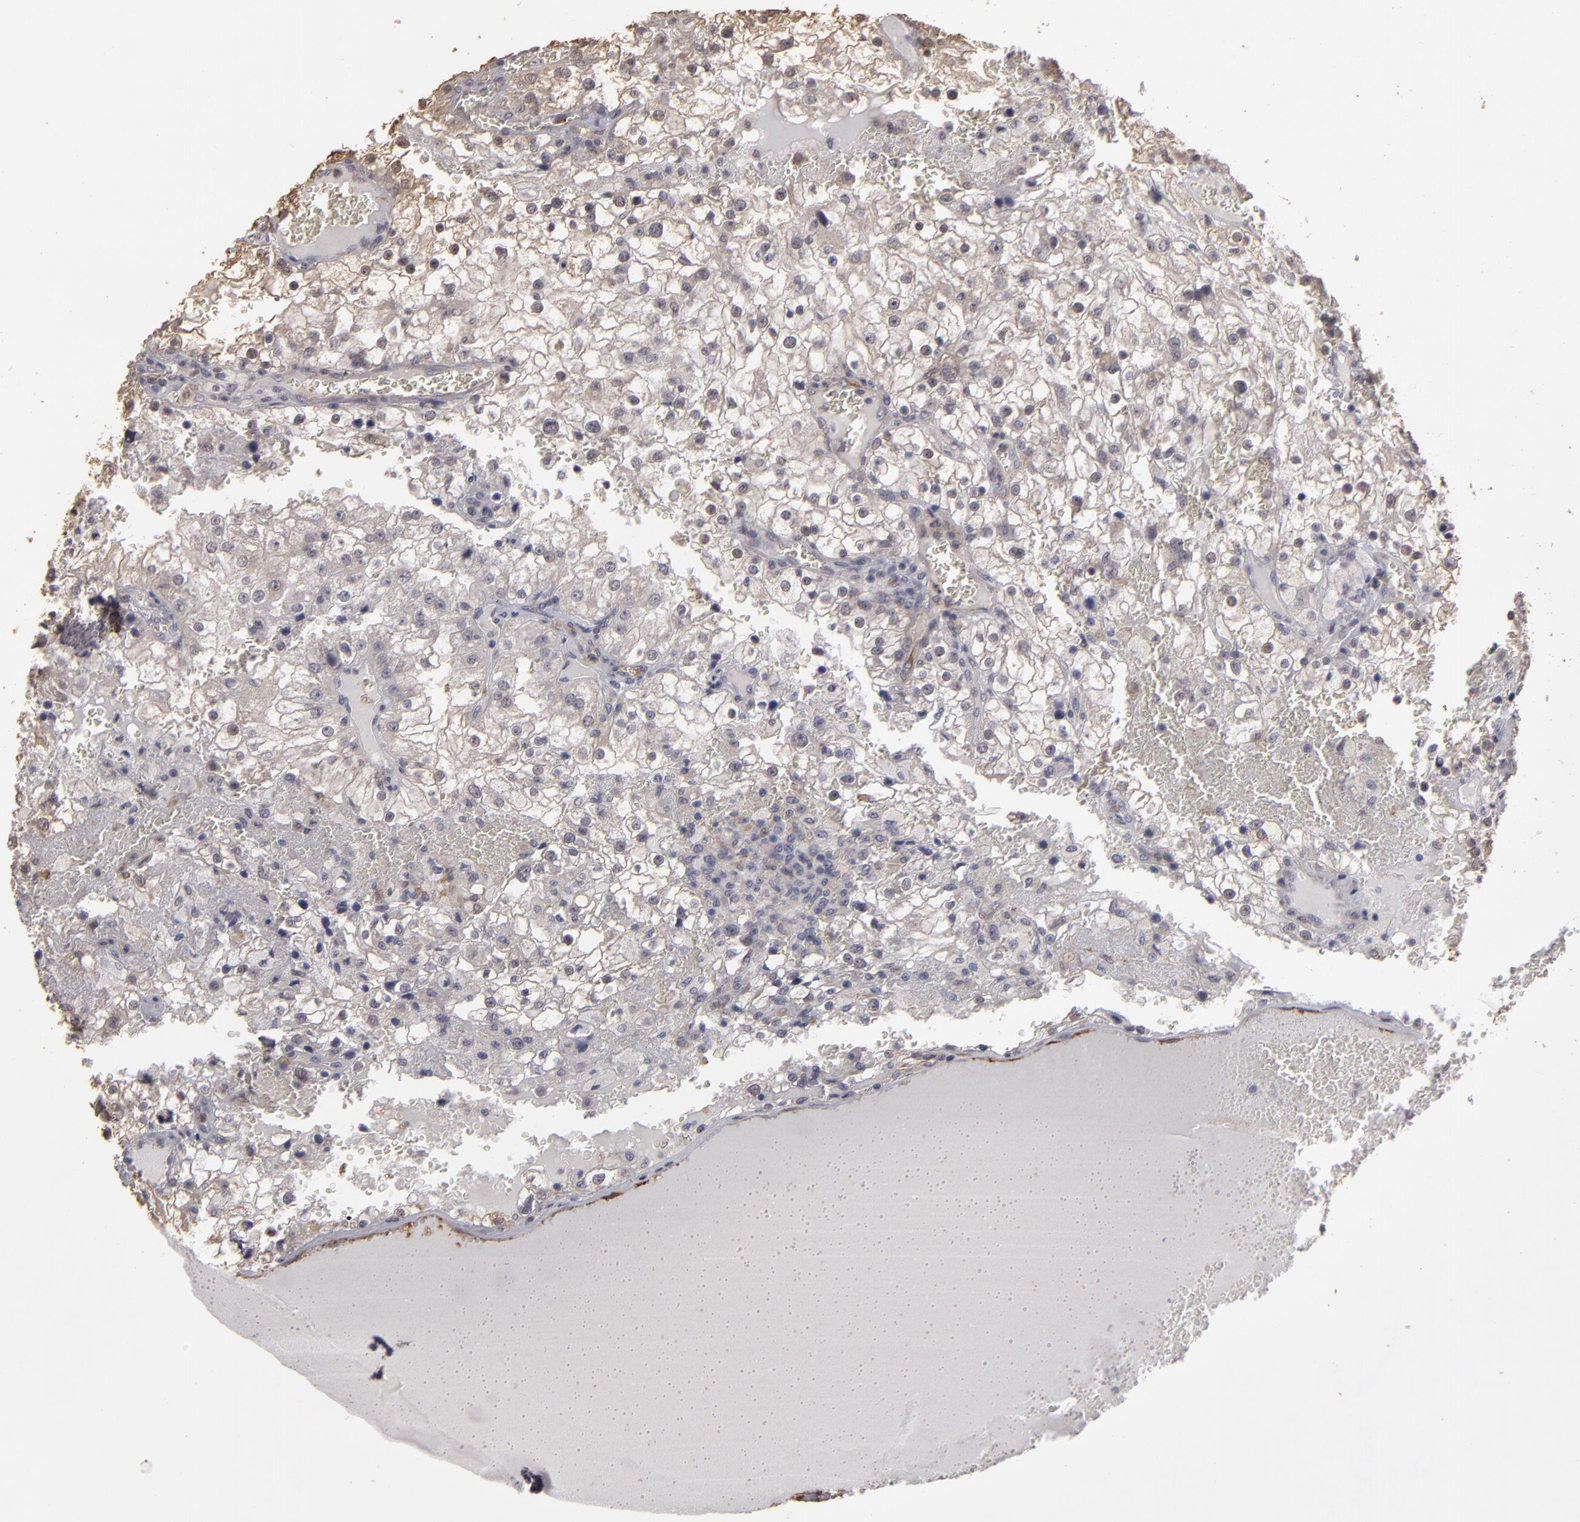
{"staining": {"intensity": "weak", "quantity": "25%-75%", "location": "cytoplasmic/membranous"}, "tissue": "renal cancer", "cell_type": "Tumor cells", "image_type": "cancer", "snomed": [{"axis": "morphology", "description": "Adenocarcinoma, NOS"}, {"axis": "topography", "description": "Kidney"}], "caption": "Approximately 25%-75% of tumor cells in renal adenocarcinoma display weak cytoplasmic/membranous protein staining as visualized by brown immunohistochemical staining.", "gene": "CD55", "patient": {"sex": "female", "age": 74}}